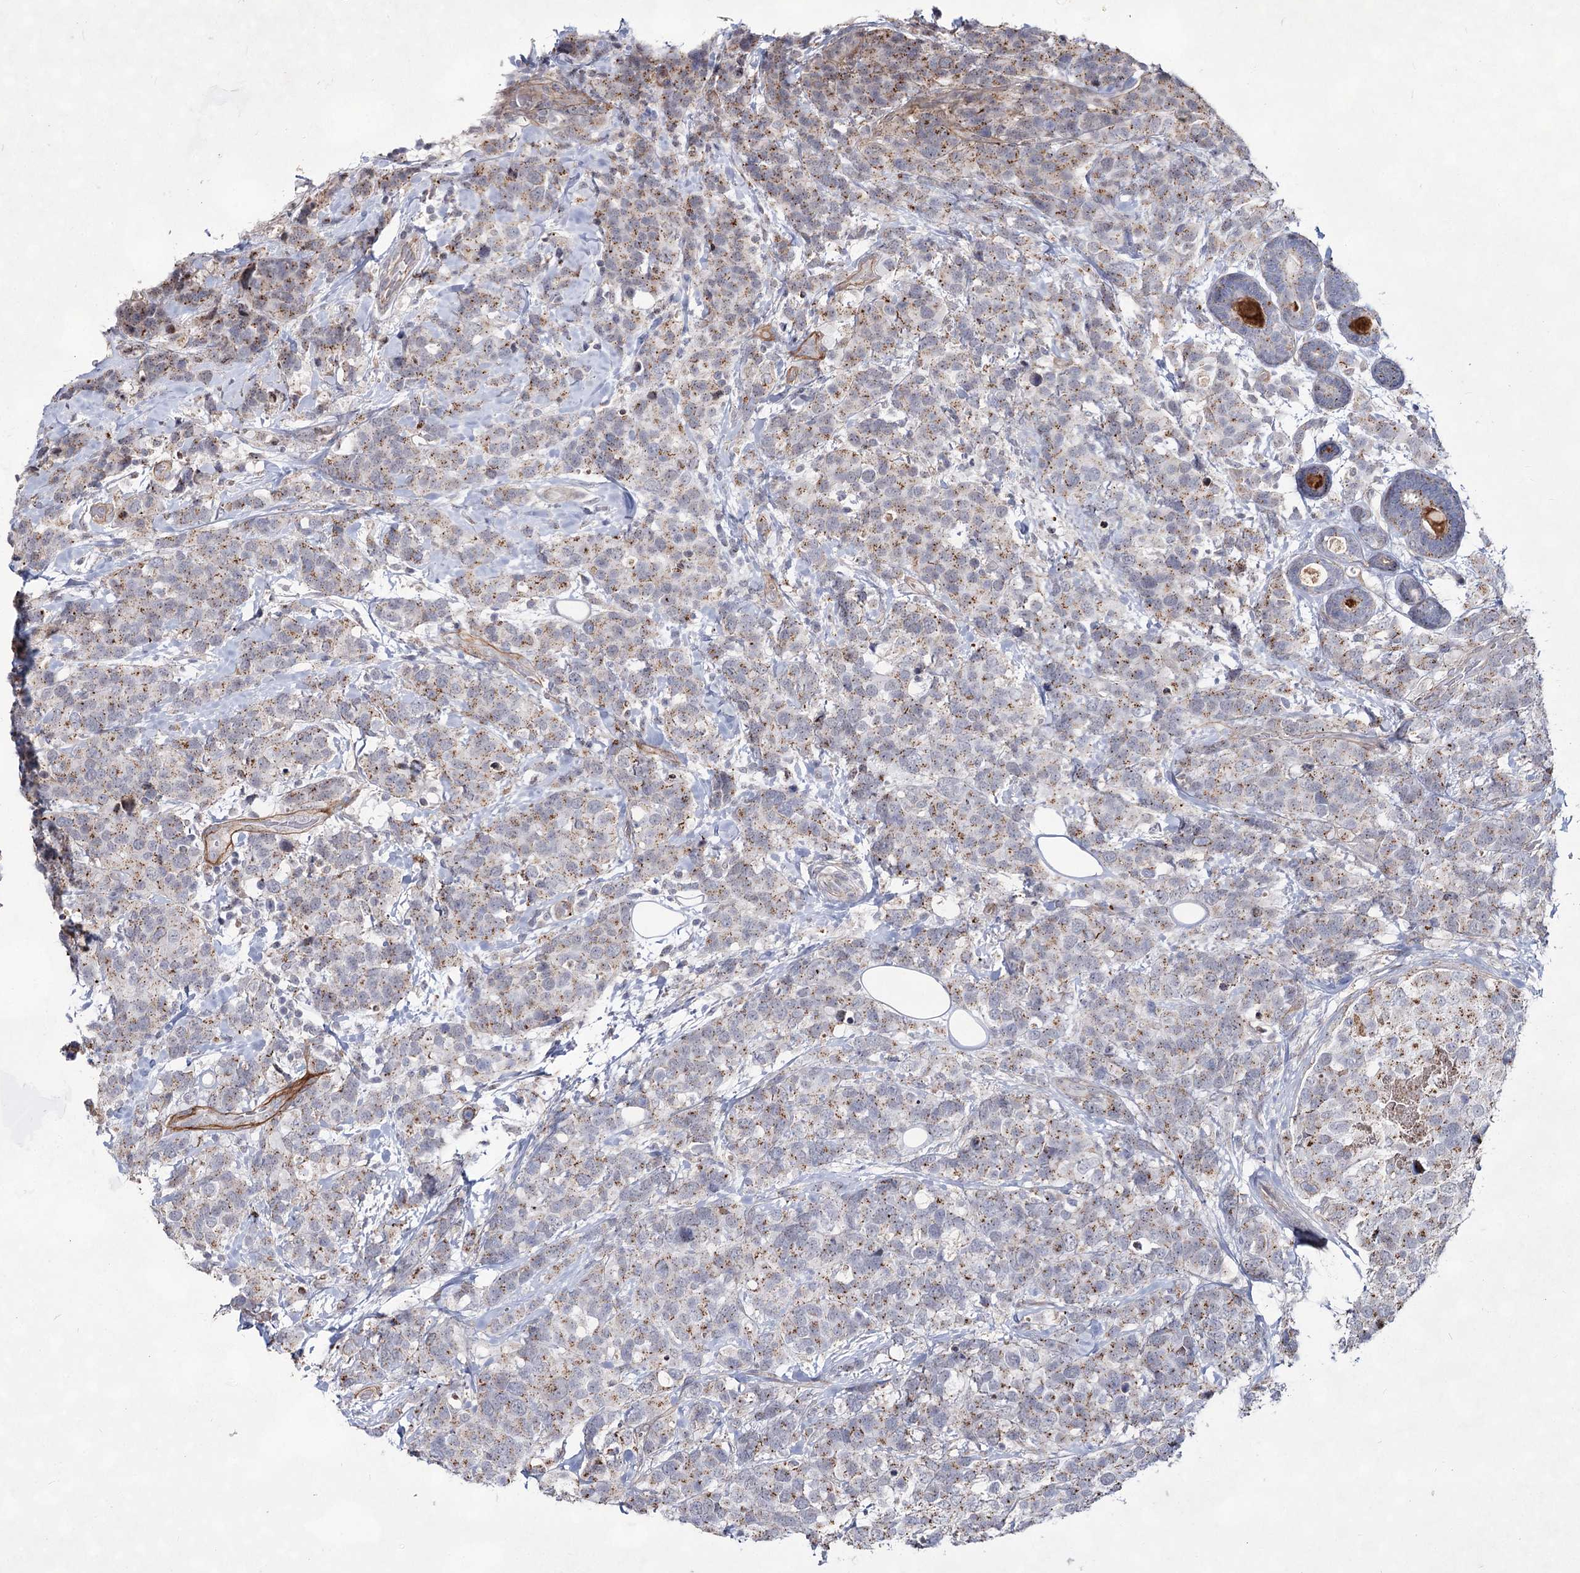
{"staining": {"intensity": "moderate", "quantity": "25%-75%", "location": "cytoplasmic/membranous"}, "tissue": "breast cancer", "cell_type": "Tumor cells", "image_type": "cancer", "snomed": [{"axis": "morphology", "description": "Lobular carcinoma"}, {"axis": "topography", "description": "Breast"}], "caption": "This image demonstrates lobular carcinoma (breast) stained with IHC to label a protein in brown. The cytoplasmic/membranous of tumor cells show moderate positivity for the protein. Nuclei are counter-stained blue.", "gene": "ATL2", "patient": {"sex": "female", "age": 59}}